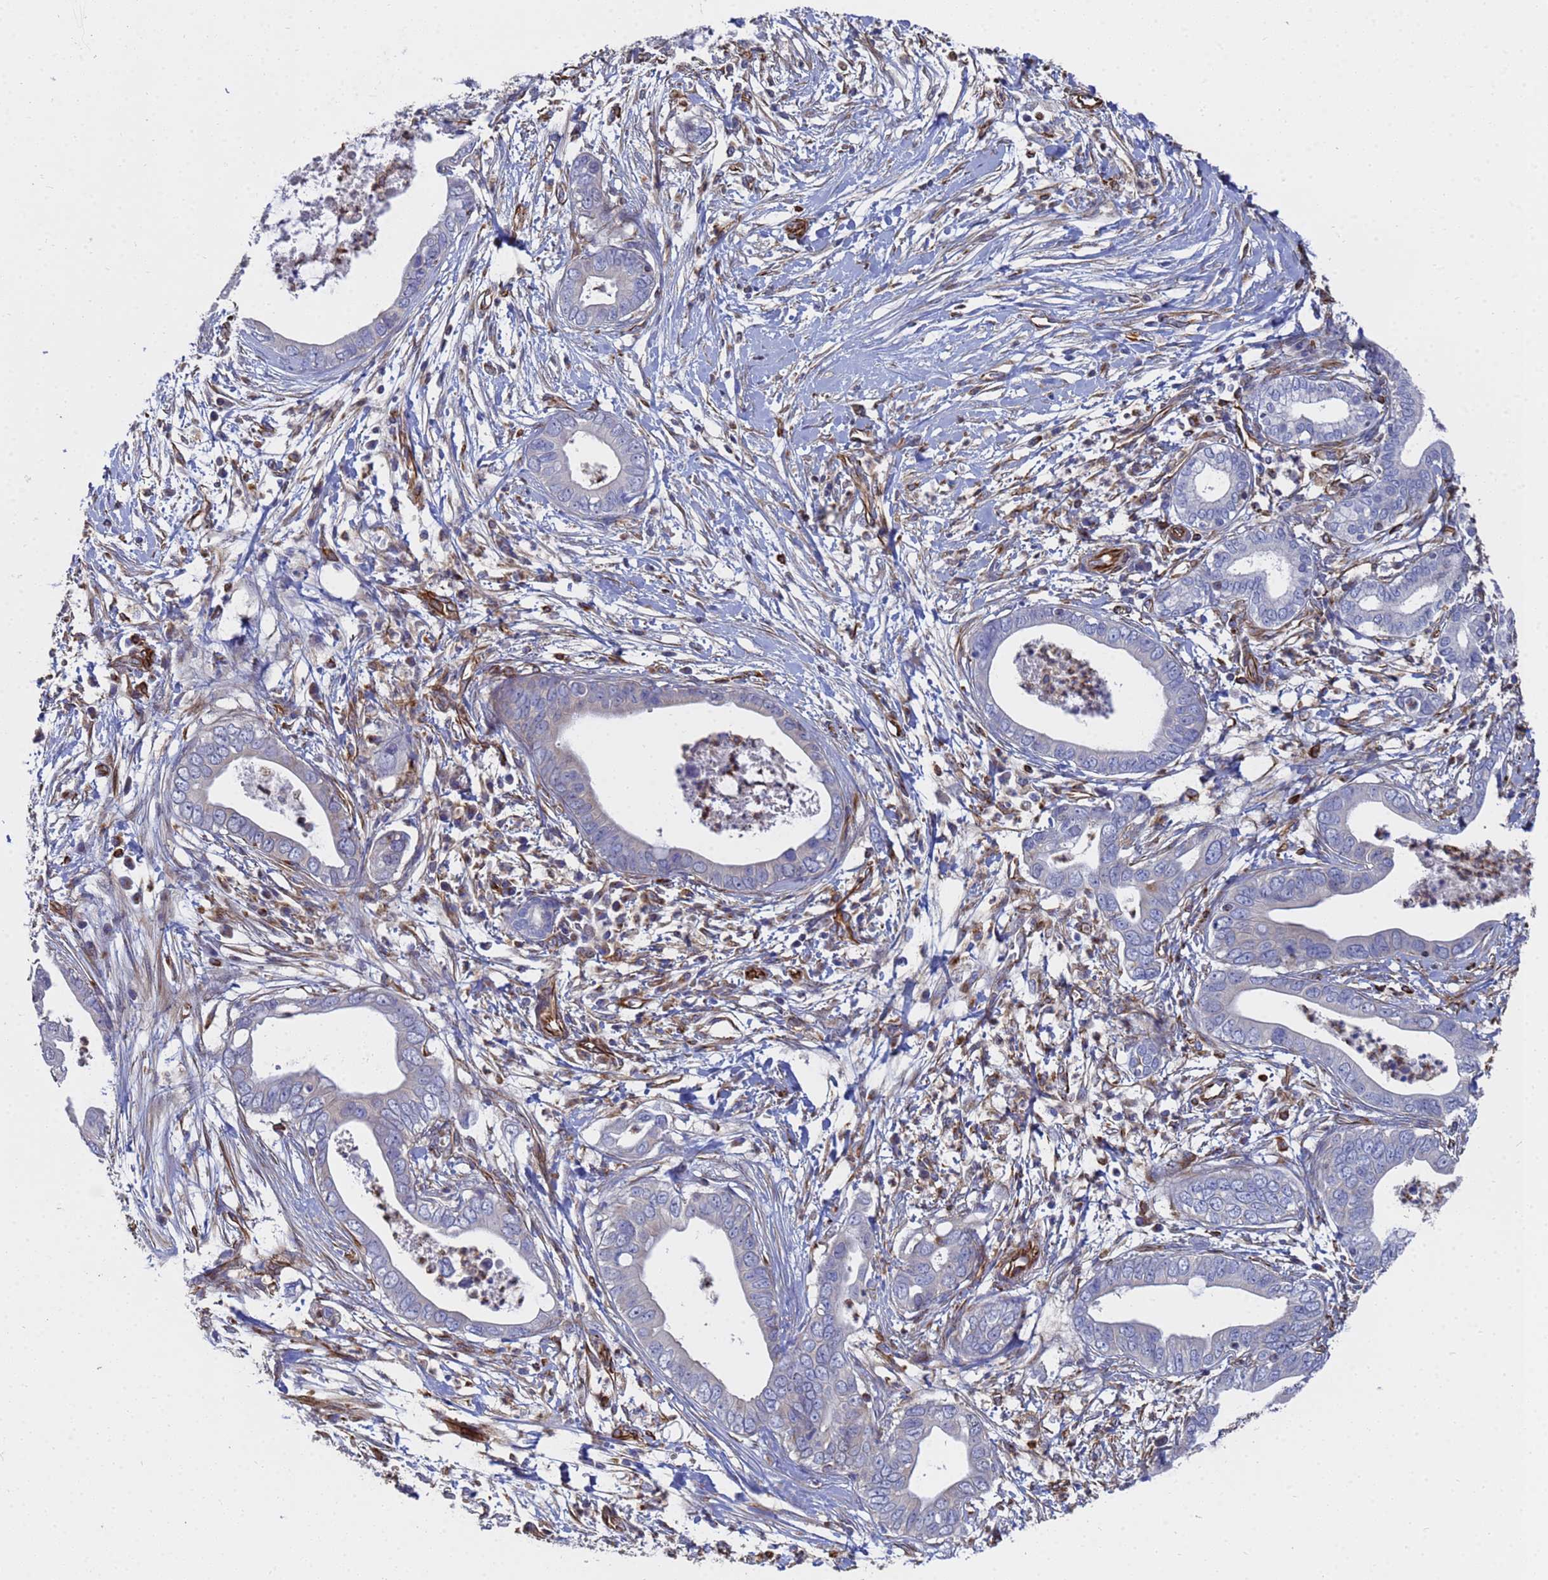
{"staining": {"intensity": "negative", "quantity": "none", "location": "none"}, "tissue": "pancreatic cancer", "cell_type": "Tumor cells", "image_type": "cancer", "snomed": [{"axis": "morphology", "description": "Adenocarcinoma, NOS"}, {"axis": "topography", "description": "Pancreas"}], "caption": "Tumor cells are negative for brown protein staining in adenocarcinoma (pancreatic). (DAB immunohistochemistry visualized using brightfield microscopy, high magnification).", "gene": "SYT13", "patient": {"sex": "male", "age": 75}}